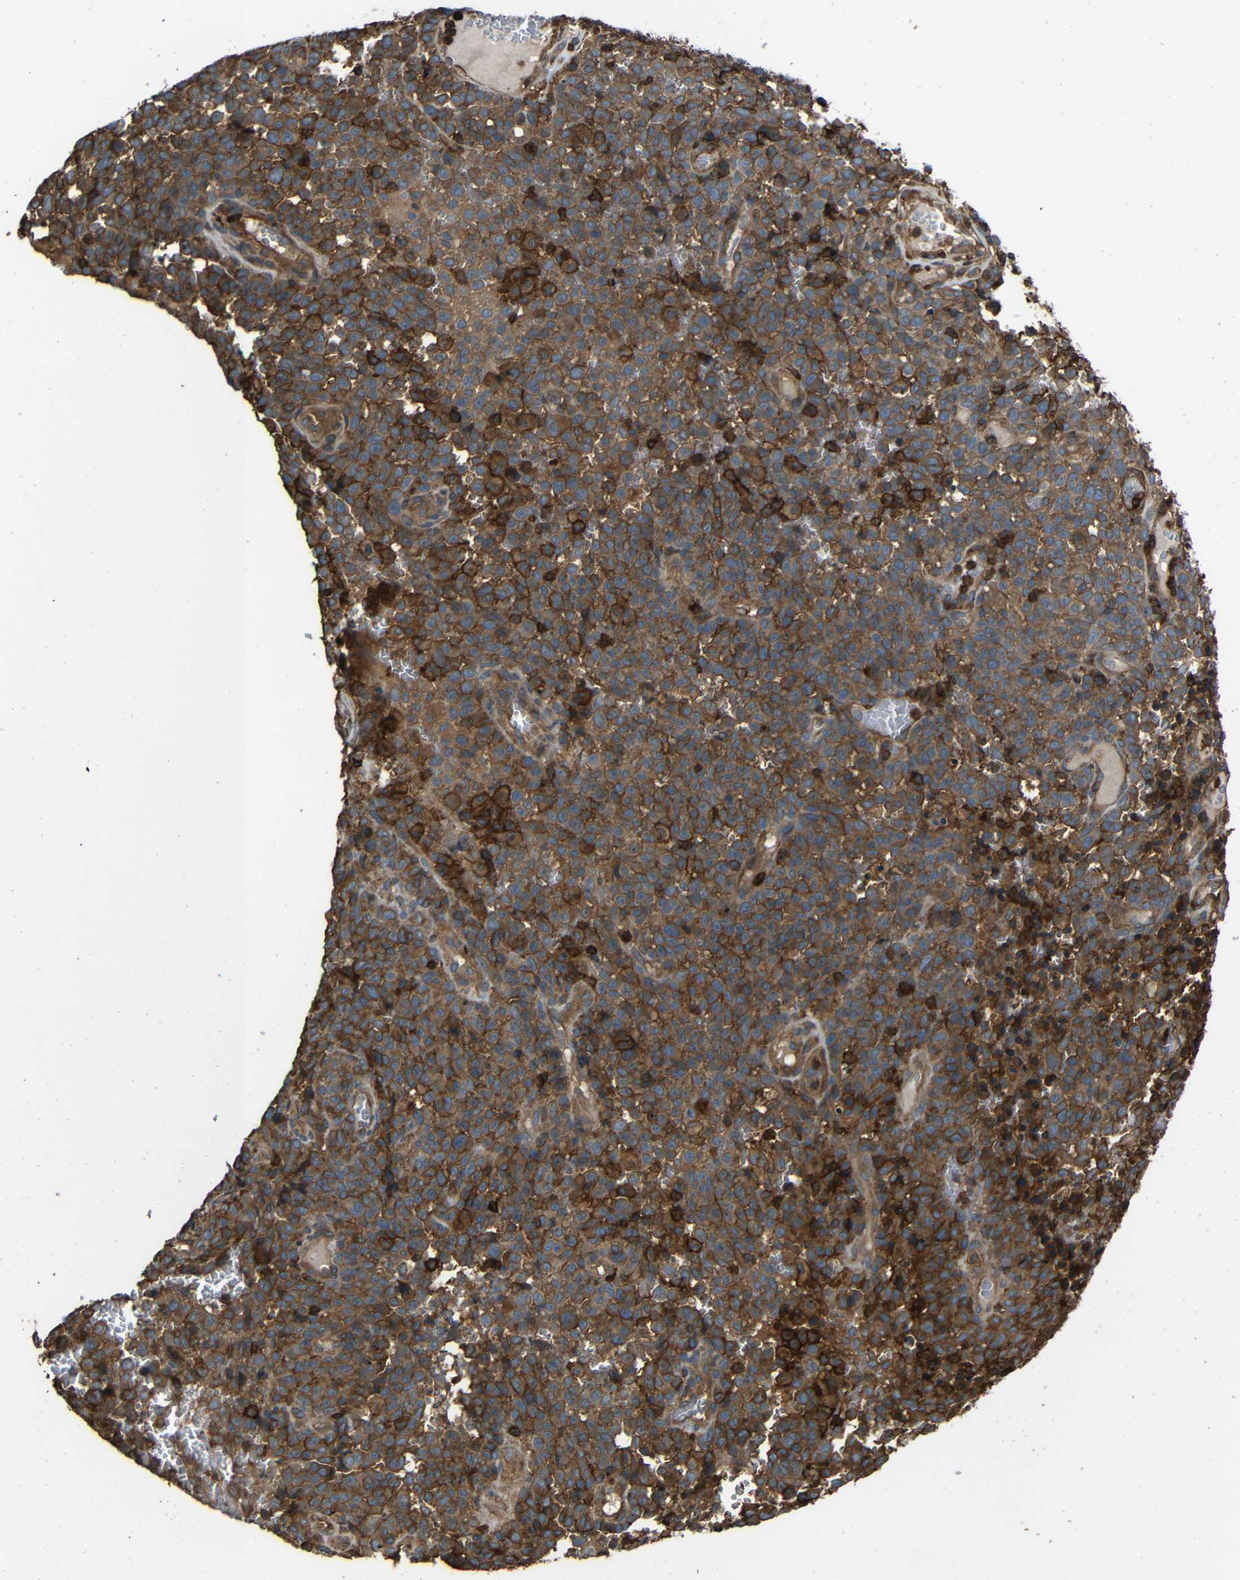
{"staining": {"intensity": "moderate", "quantity": ">75%", "location": "cytoplasmic/membranous"}, "tissue": "melanoma", "cell_type": "Tumor cells", "image_type": "cancer", "snomed": [{"axis": "morphology", "description": "Malignant melanoma, NOS"}, {"axis": "topography", "description": "Skin"}], "caption": "A high-resolution photomicrograph shows IHC staining of melanoma, which shows moderate cytoplasmic/membranous positivity in about >75% of tumor cells.", "gene": "ADGRE5", "patient": {"sex": "female", "age": 82}}